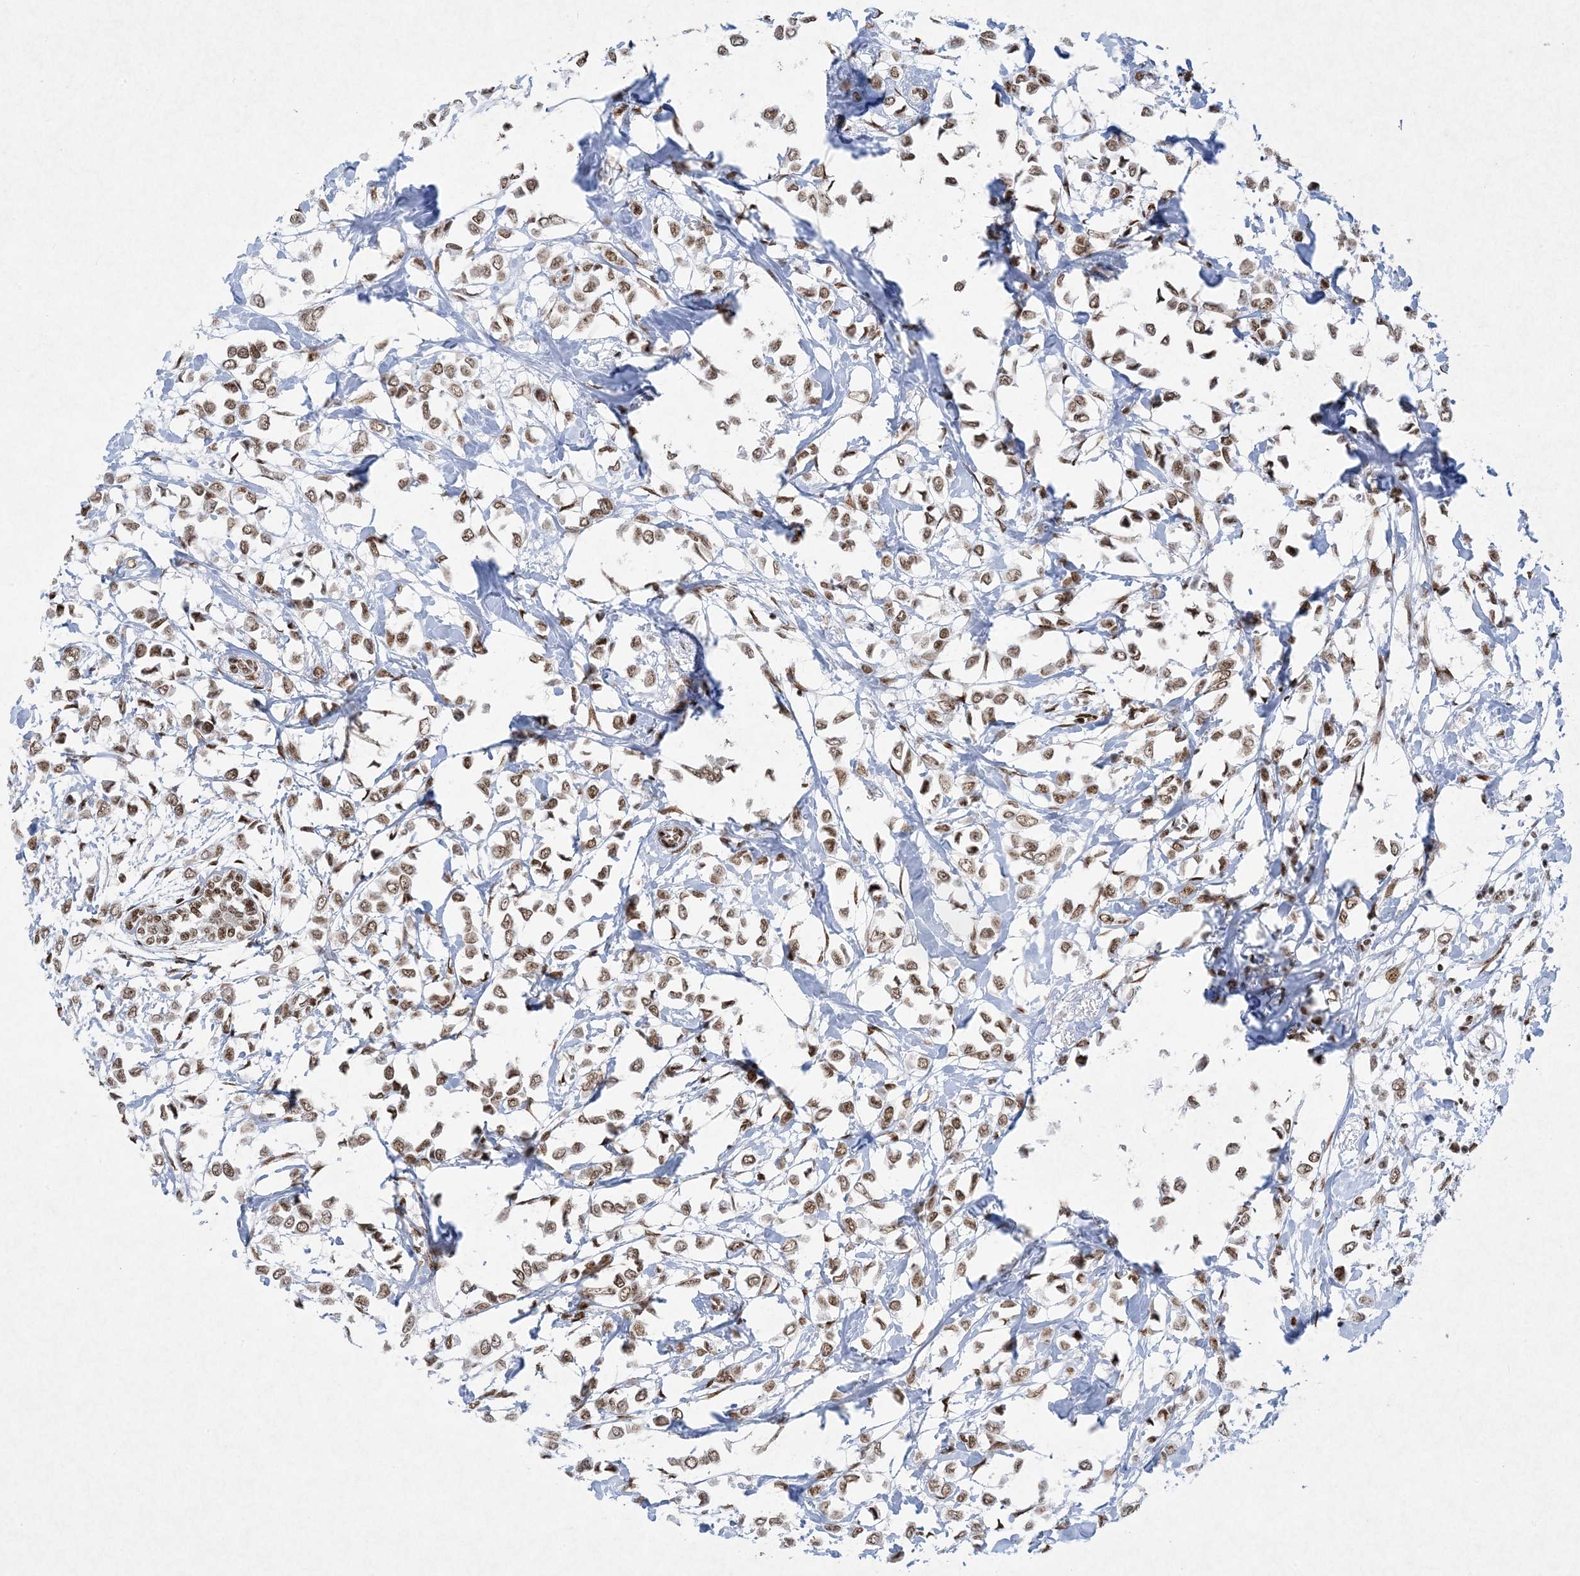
{"staining": {"intensity": "moderate", "quantity": ">75%", "location": "nuclear"}, "tissue": "breast cancer", "cell_type": "Tumor cells", "image_type": "cancer", "snomed": [{"axis": "morphology", "description": "Lobular carcinoma"}, {"axis": "topography", "description": "Breast"}], "caption": "The micrograph reveals immunohistochemical staining of breast cancer. There is moderate nuclear expression is identified in approximately >75% of tumor cells.", "gene": "PKNOX2", "patient": {"sex": "female", "age": 51}}